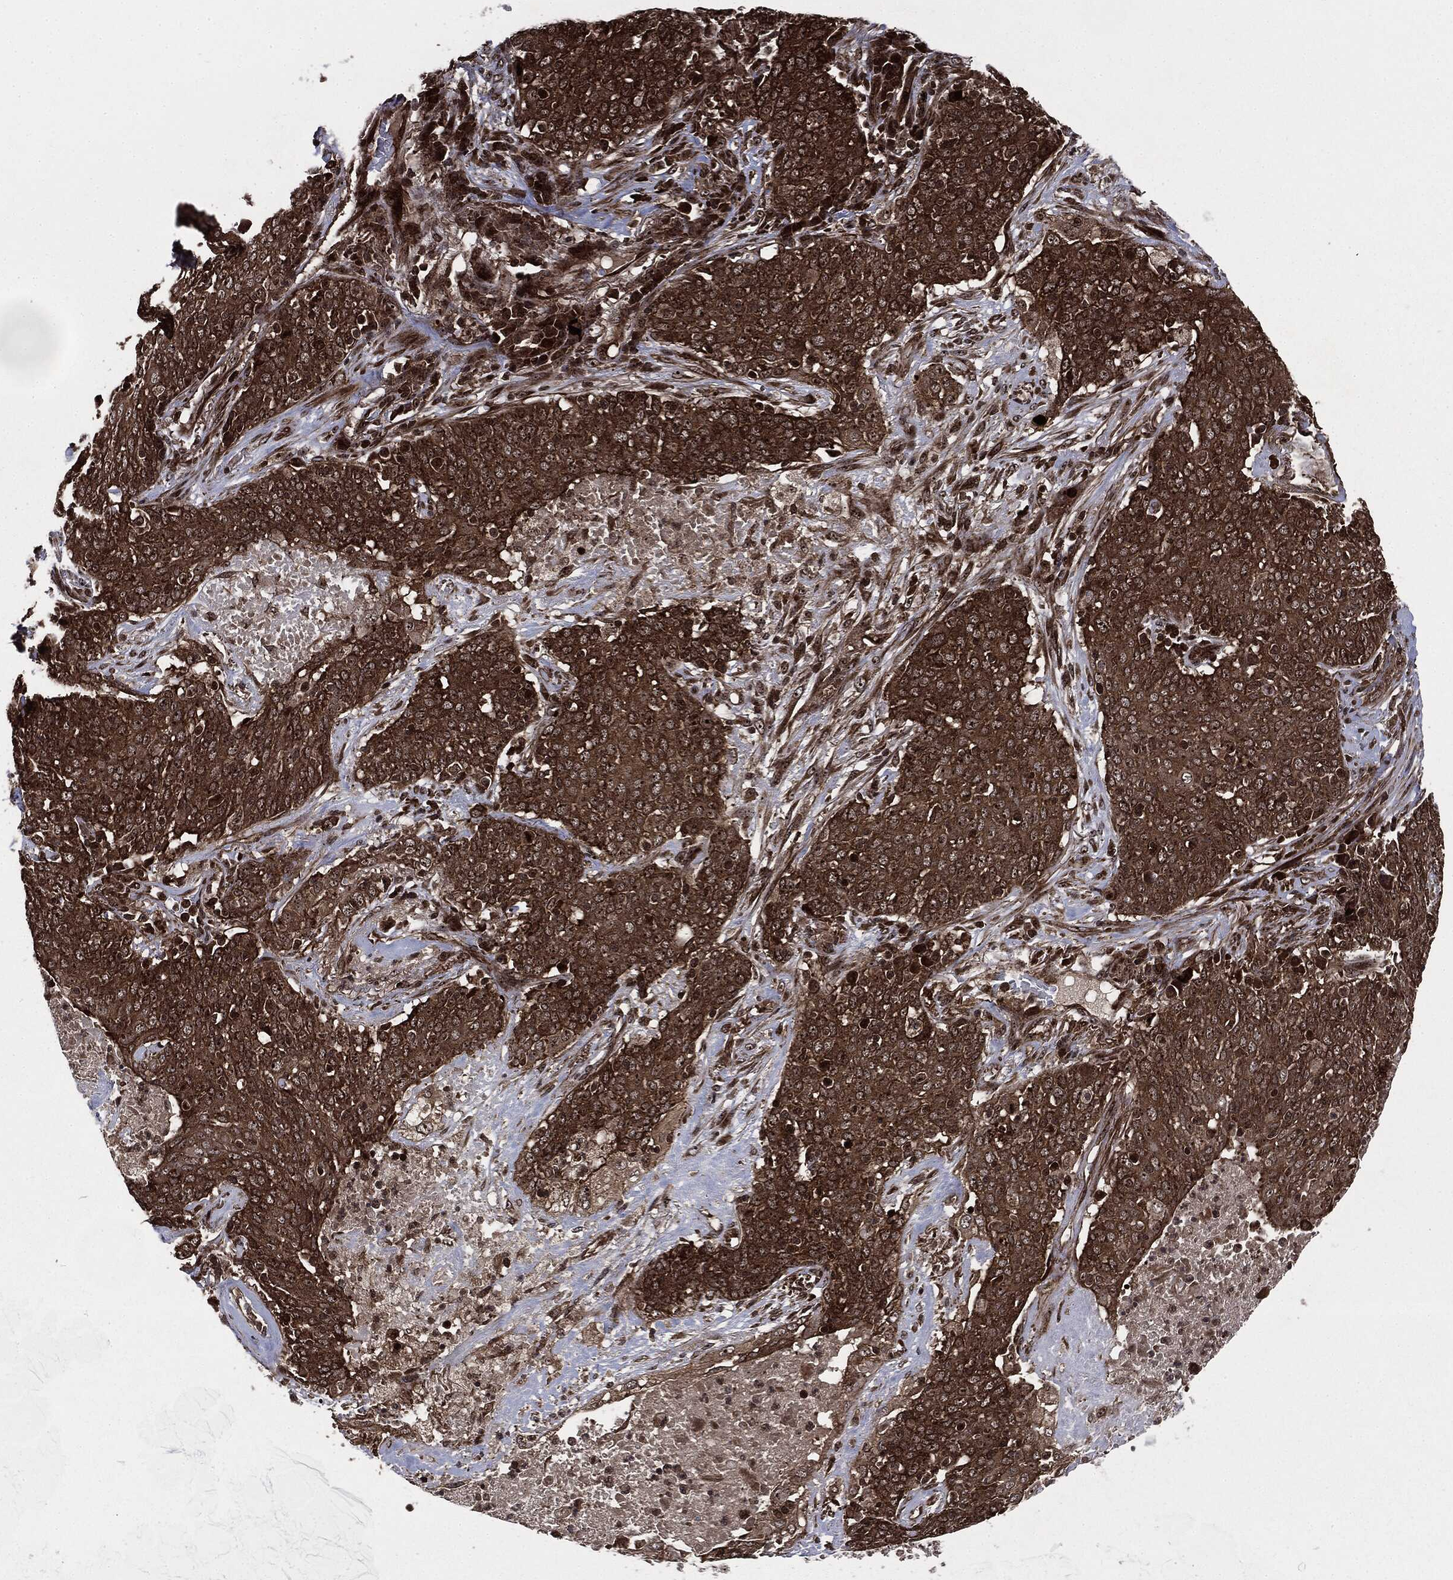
{"staining": {"intensity": "strong", "quantity": ">75%", "location": "cytoplasmic/membranous,nuclear"}, "tissue": "lung cancer", "cell_type": "Tumor cells", "image_type": "cancer", "snomed": [{"axis": "morphology", "description": "Squamous cell carcinoma, NOS"}, {"axis": "topography", "description": "Lung"}], "caption": "Lung cancer stained for a protein (brown) displays strong cytoplasmic/membranous and nuclear positive positivity in approximately >75% of tumor cells.", "gene": "CARD6", "patient": {"sex": "male", "age": 82}}